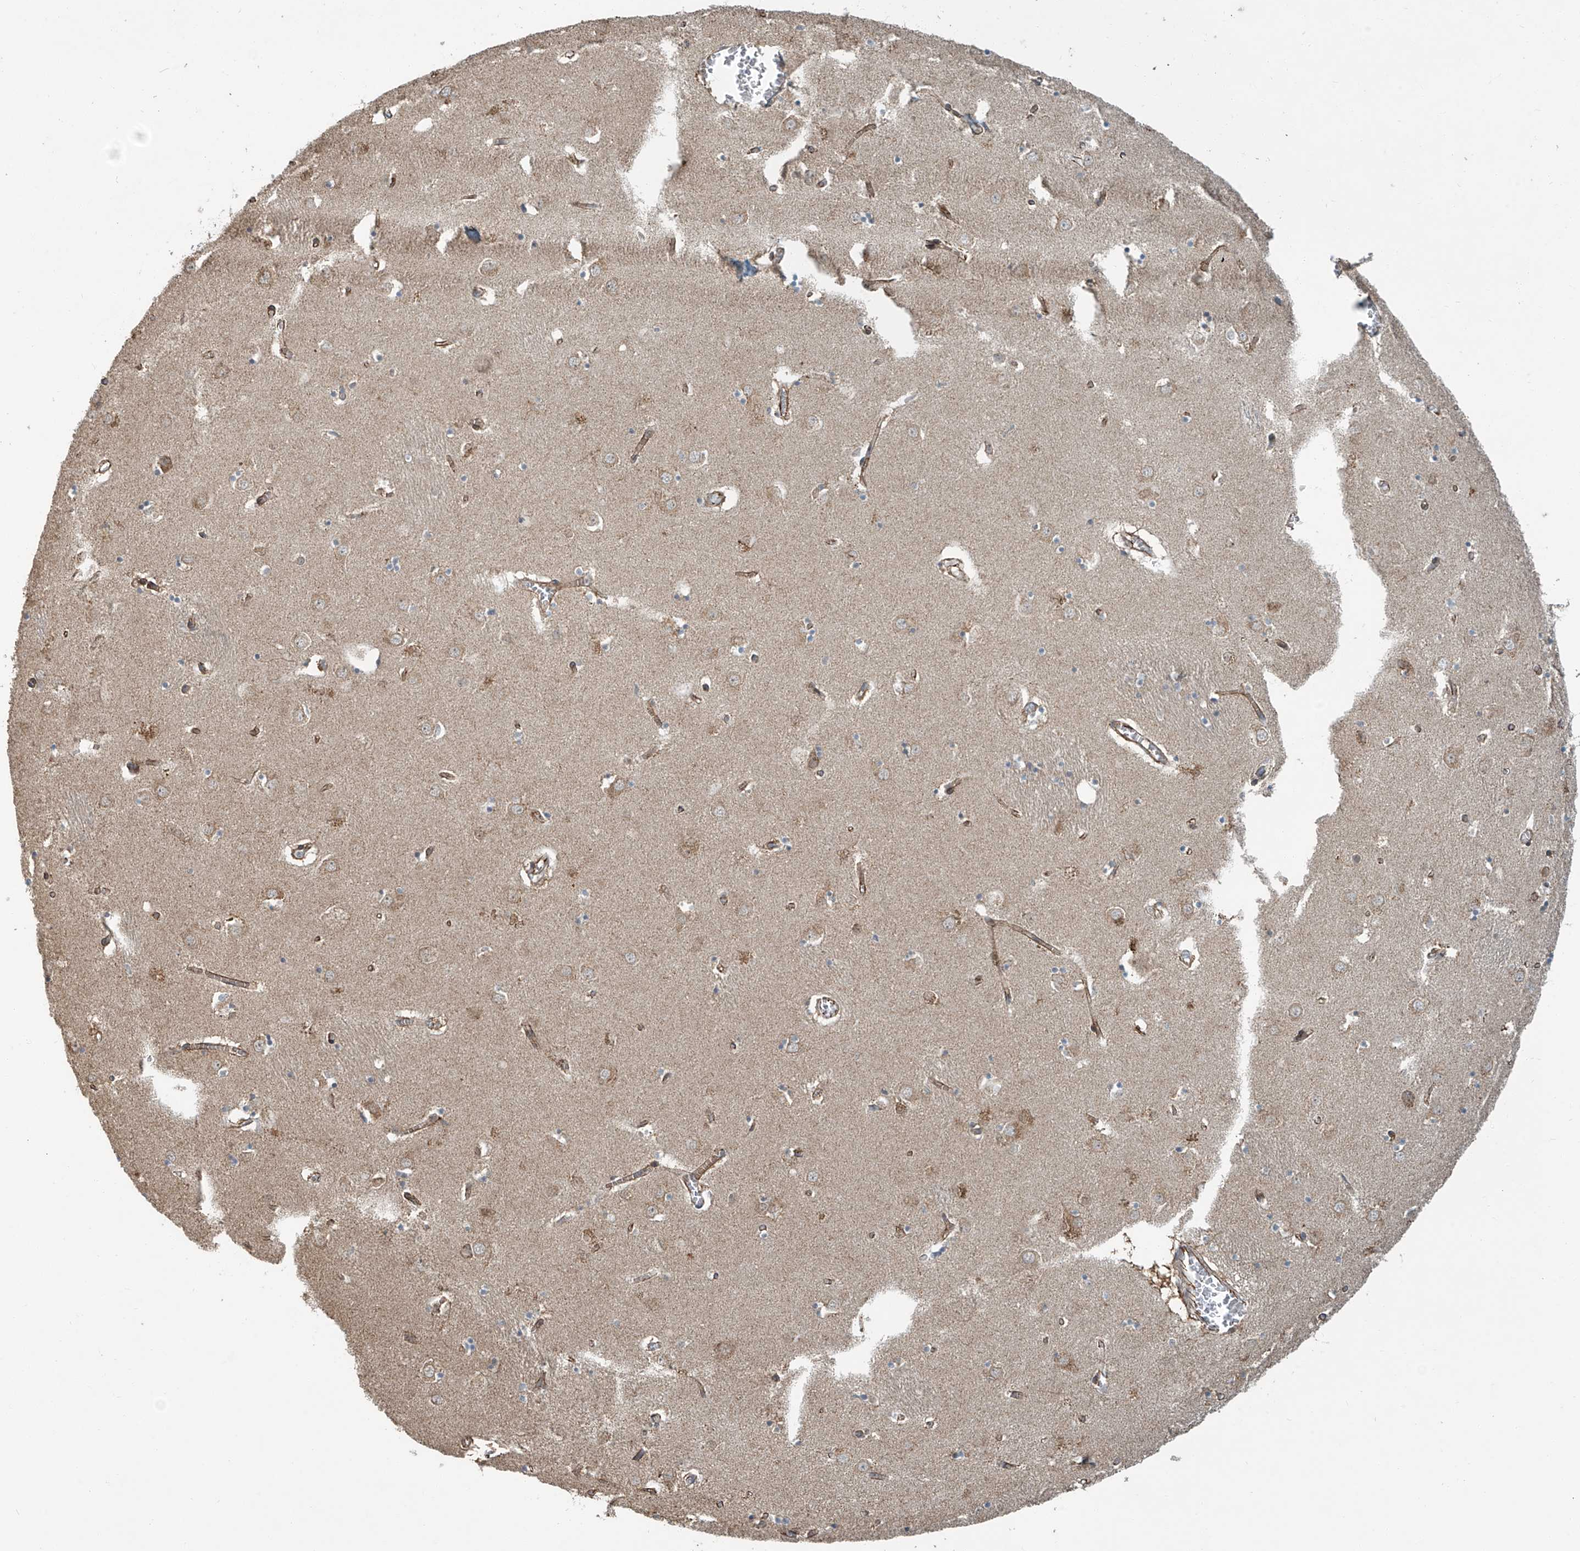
{"staining": {"intensity": "weak", "quantity": "<25%", "location": "cytoplasmic/membranous"}, "tissue": "caudate", "cell_type": "Glial cells", "image_type": "normal", "snomed": [{"axis": "morphology", "description": "Normal tissue, NOS"}, {"axis": "topography", "description": "Lateral ventricle wall"}], "caption": "IHC micrograph of normal caudate: human caudate stained with DAB displays no significant protein expression in glial cells.", "gene": "ZNF16", "patient": {"sex": "male", "age": 70}}